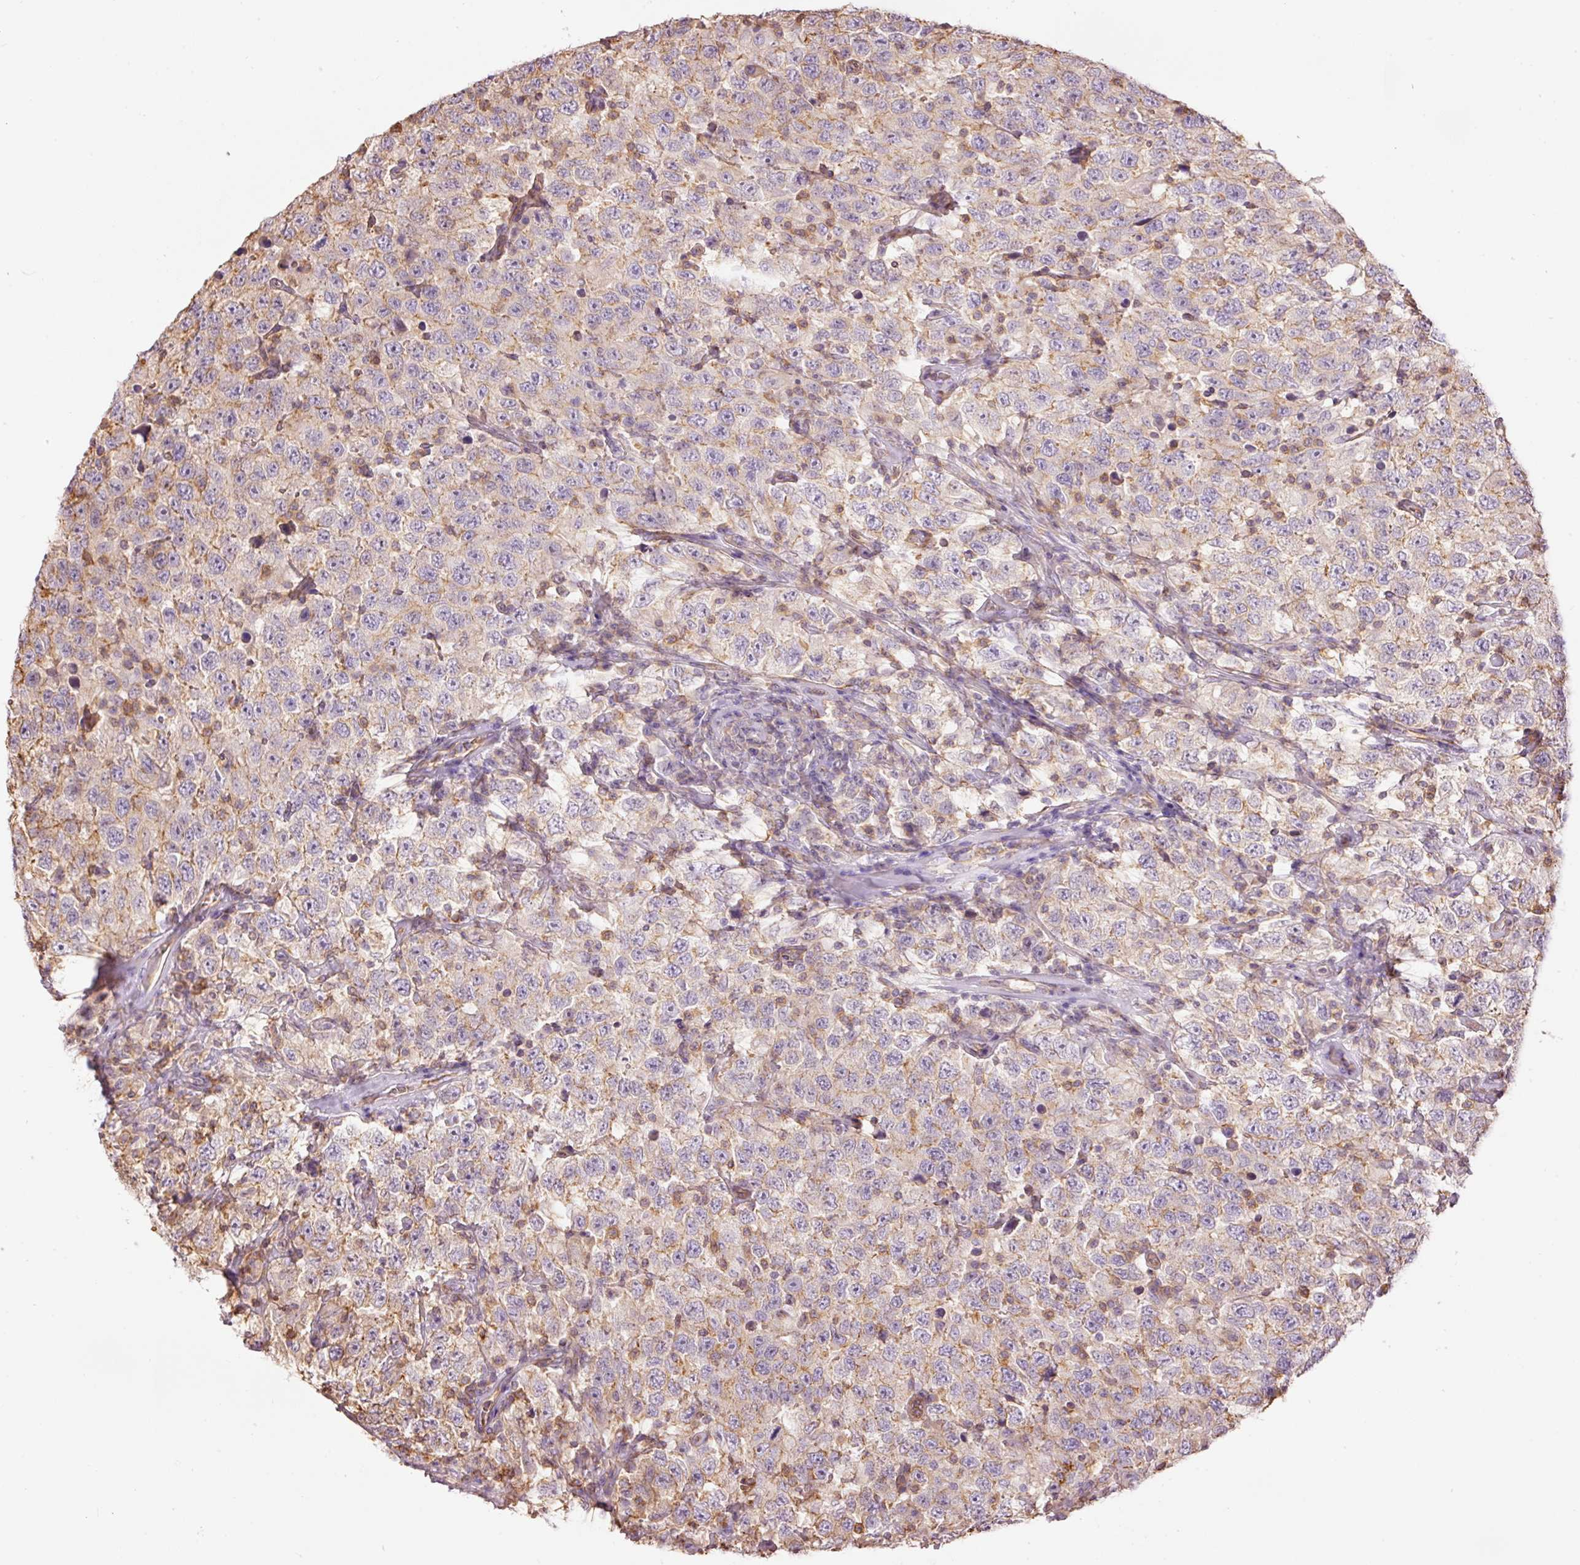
{"staining": {"intensity": "weak", "quantity": "<25%", "location": "cytoplasmic/membranous"}, "tissue": "testis cancer", "cell_type": "Tumor cells", "image_type": "cancer", "snomed": [{"axis": "morphology", "description": "Seminoma, NOS"}, {"axis": "topography", "description": "Testis"}], "caption": "High magnification brightfield microscopy of testis seminoma stained with DAB (brown) and counterstained with hematoxylin (blue): tumor cells show no significant positivity.", "gene": "PPP1R1B", "patient": {"sex": "male", "age": 41}}